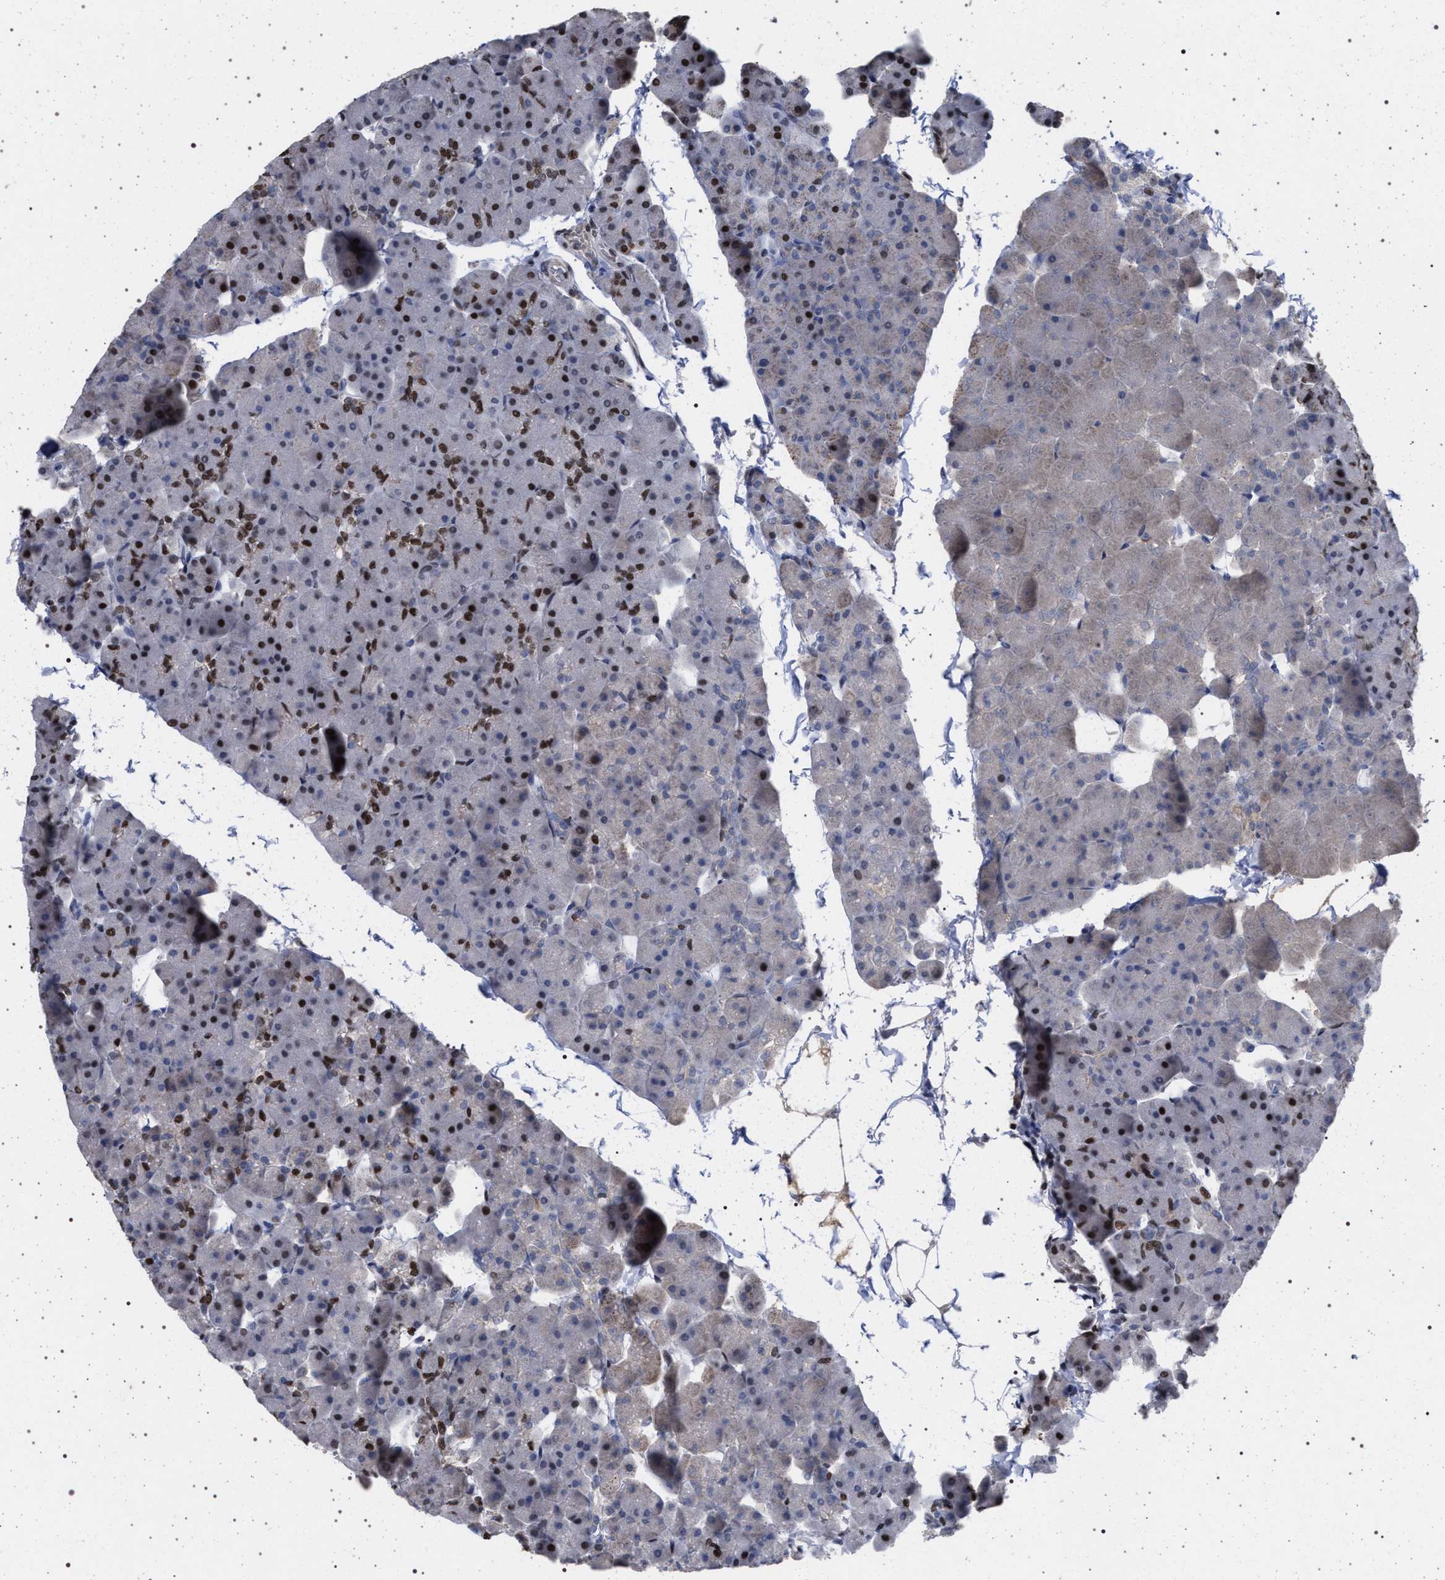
{"staining": {"intensity": "moderate", "quantity": "25%-75%", "location": "nuclear"}, "tissue": "pancreas", "cell_type": "Exocrine glandular cells", "image_type": "normal", "snomed": [{"axis": "morphology", "description": "Normal tissue, NOS"}, {"axis": "topography", "description": "Pancreas"}], "caption": "An immunohistochemistry (IHC) micrograph of benign tissue is shown. Protein staining in brown labels moderate nuclear positivity in pancreas within exocrine glandular cells. Nuclei are stained in blue.", "gene": "PHF12", "patient": {"sex": "male", "age": 35}}